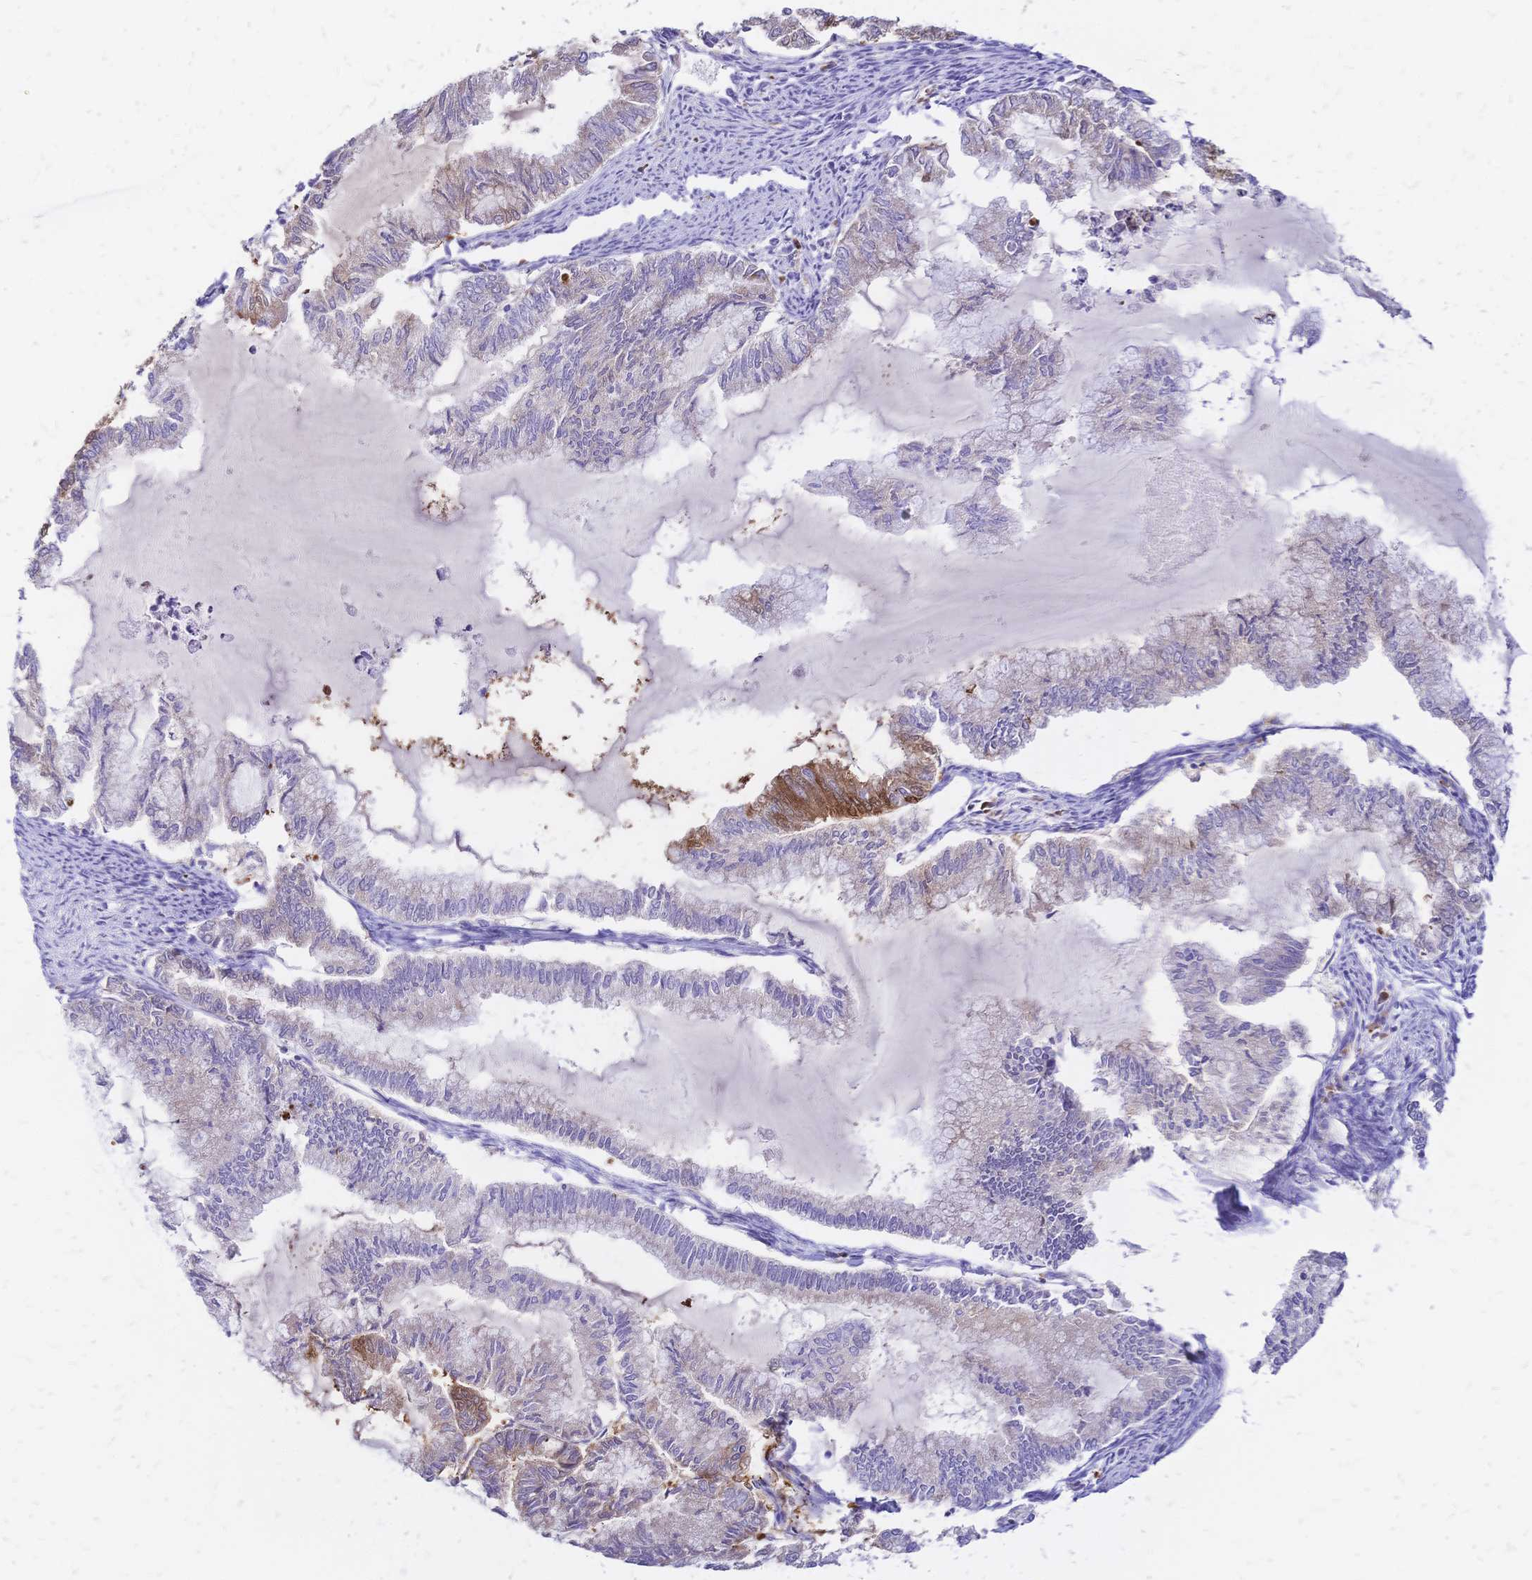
{"staining": {"intensity": "moderate", "quantity": "<25%", "location": "cytoplasmic/membranous"}, "tissue": "endometrial cancer", "cell_type": "Tumor cells", "image_type": "cancer", "snomed": [{"axis": "morphology", "description": "Adenocarcinoma, NOS"}, {"axis": "topography", "description": "Endometrium"}], "caption": "Protein analysis of endometrial cancer (adenocarcinoma) tissue shows moderate cytoplasmic/membranous expression in approximately <25% of tumor cells. The staining is performed using DAB (3,3'-diaminobenzidine) brown chromogen to label protein expression. The nuclei are counter-stained blue using hematoxylin.", "gene": "GRB7", "patient": {"sex": "female", "age": 79}}